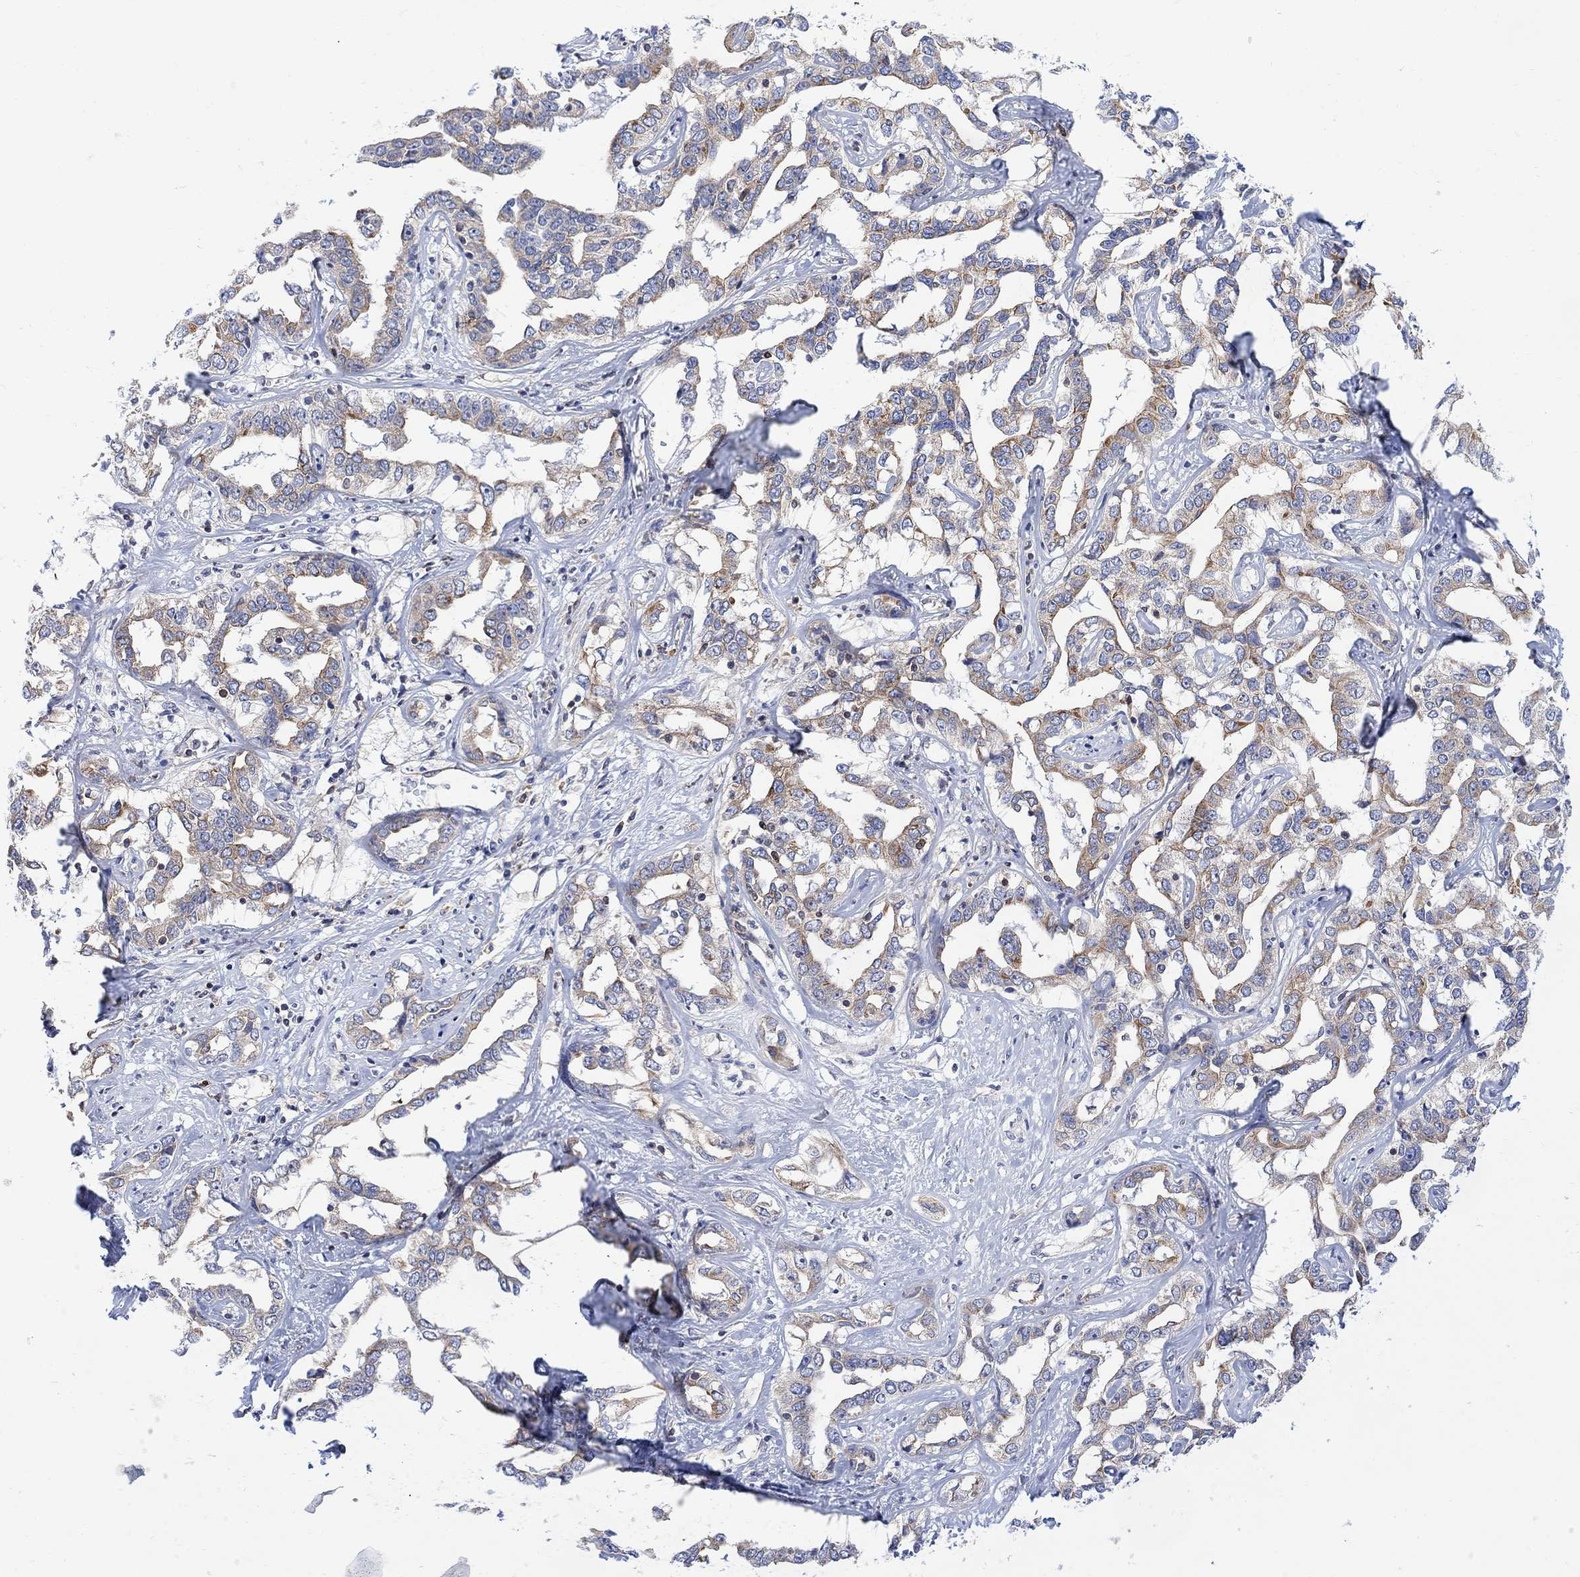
{"staining": {"intensity": "moderate", "quantity": ">75%", "location": "cytoplasmic/membranous"}, "tissue": "liver cancer", "cell_type": "Tumor cells", "image_type": "cancer", "snomed": [{"axis": "morphology", "description": "Cholangiocarcinoma"}, {"axis": "topography", "description": "Liver"}], "caption": "A histopathology image showing moderate cytoplasmic/membranous expression in approximately >75% of tumor cells in cholangiocarcinoma (liver), as visualized by brown immunohistochemical staining.", "gene": "GBP5", "patient": {"sex": "male", "age": 59}}